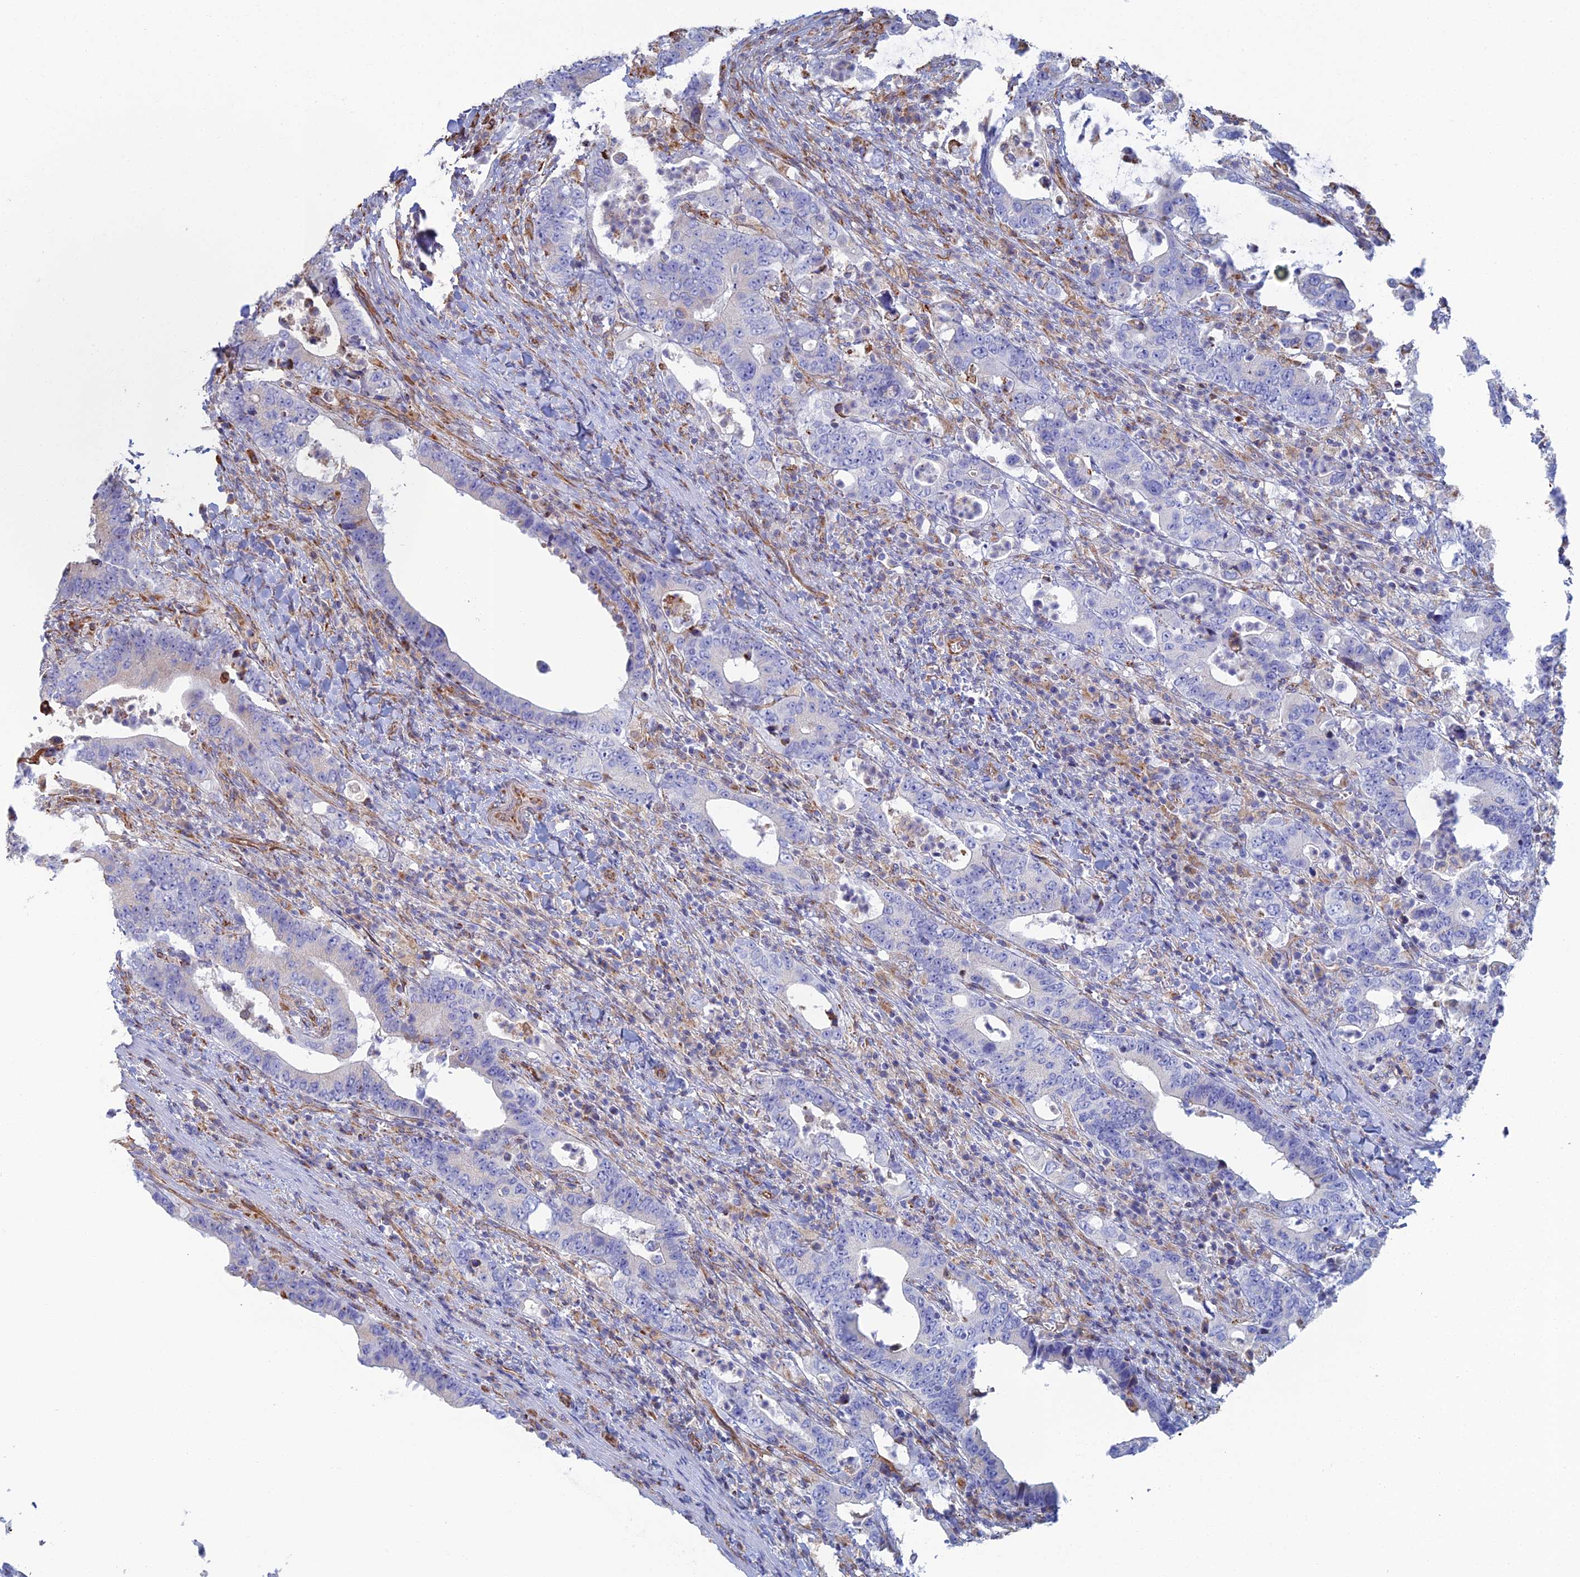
{"staining": {"intensity": "negative", "quantity": "none", "location": "none"}, "tissue": "colorectal cancer", "cell_type": "Tumor cells", "image_type": "cancer", "snomed": [{"axis": "morphology", "description": "Adenocarcinoma, NOS"}, {"axis": "topography", "description": "Colon"}], "caption": "There is no significant expression in tumor cells of colorectal cancer (adenocarcinoma).", "gene": "CLVS2", "patient": {"sex": "female", "age": 75}}